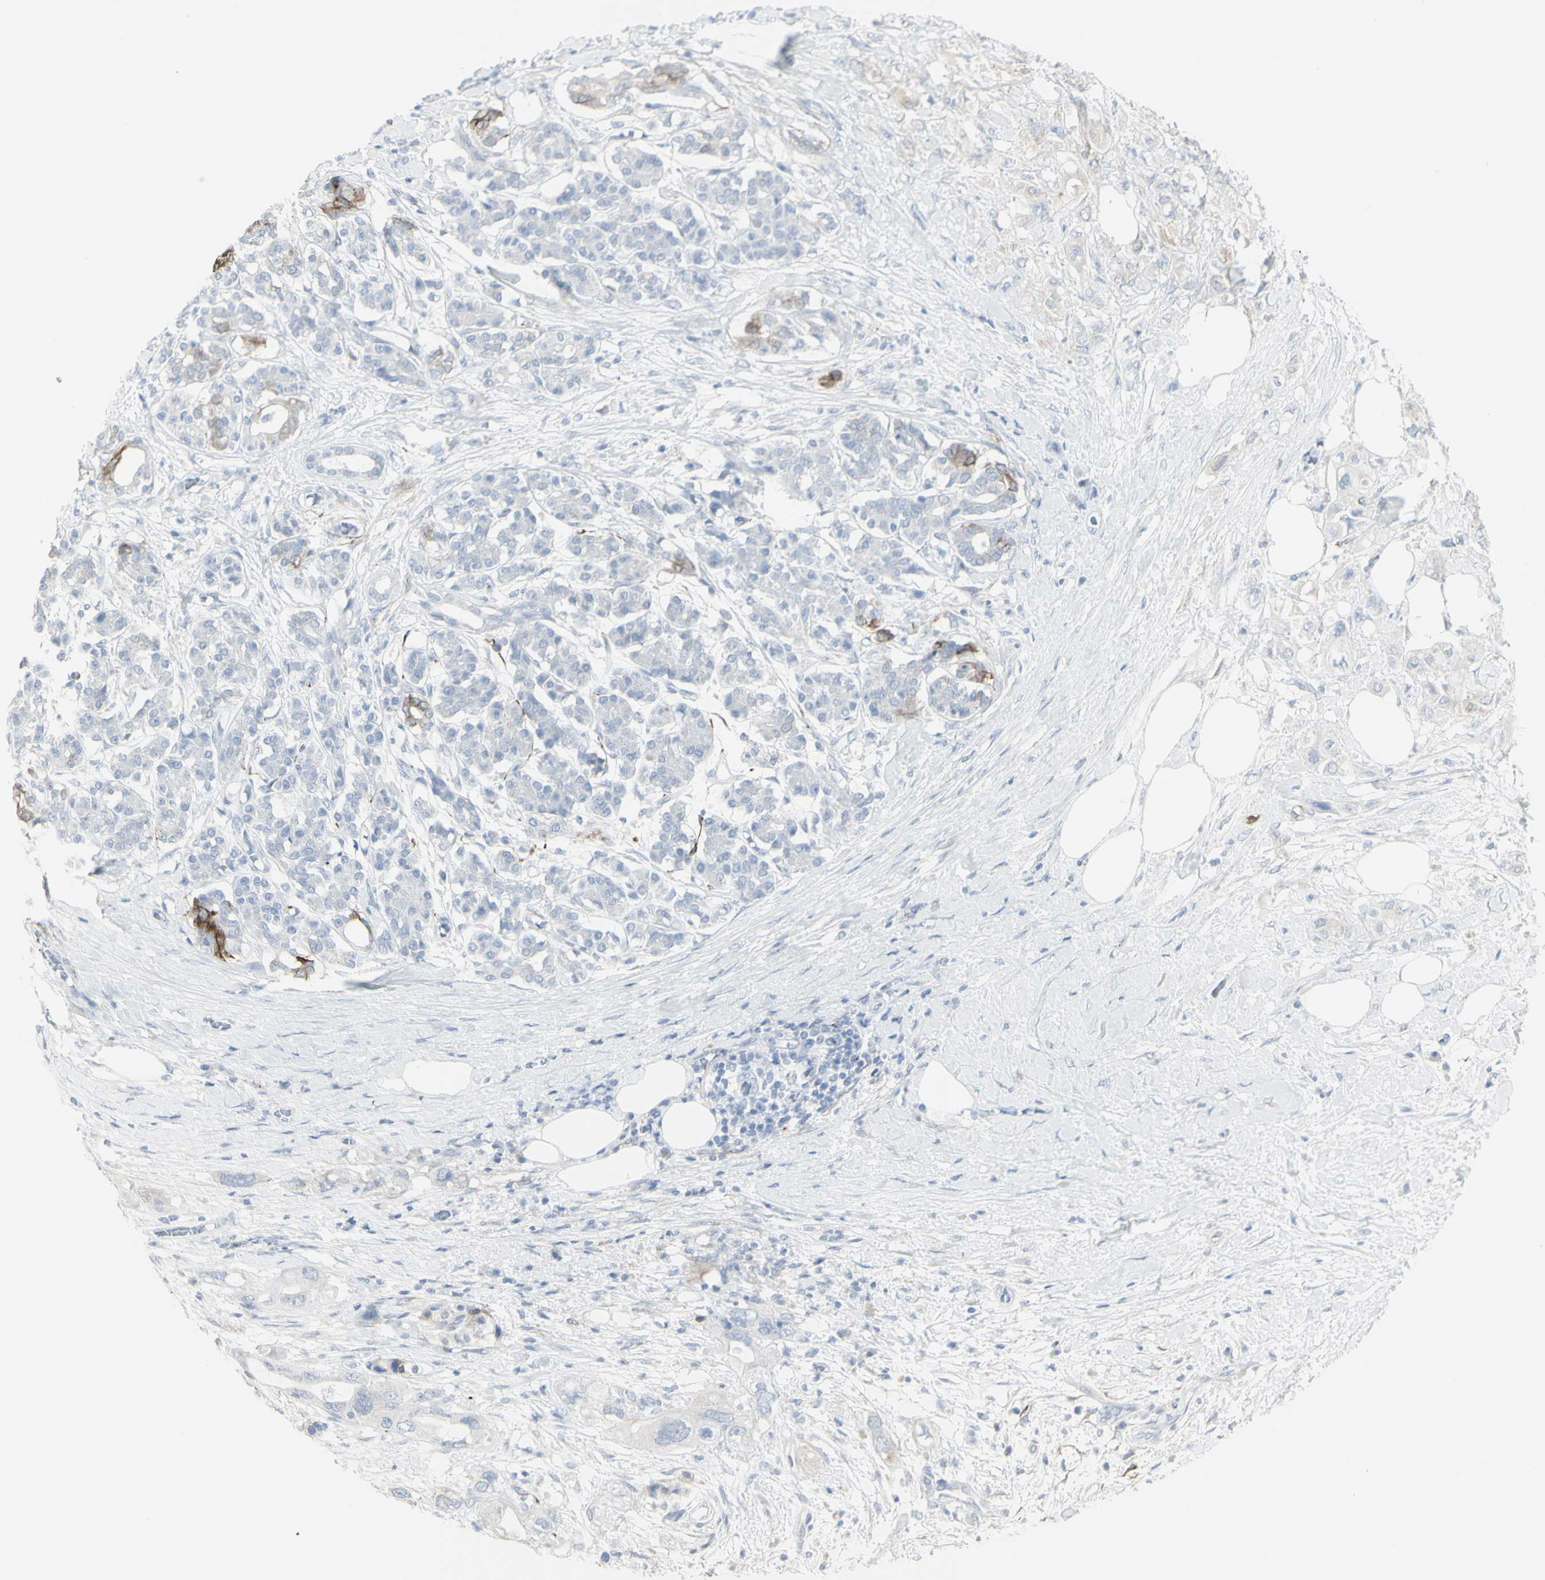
{"staining": {"intensity": "weak", "quantity": "<25%", "location": "cytoplasmic/membranous"}, "tissue": "pancreatic cancer", "cell_type": "Tumor cells", "image_type": "cancer", "snomed": [{"axis": "morphology", "description": "Adenocarcinoma, NOS"}, {"axis": "topography", "description": "Pancreas"}], "caption": "Protein analysis of pancreatic cancer (adenocarcinoma) exhibits no significant expression in tumor cells.", "gene": "ENSG00000198211", "patient": {"sex": "female", "age": 56}}